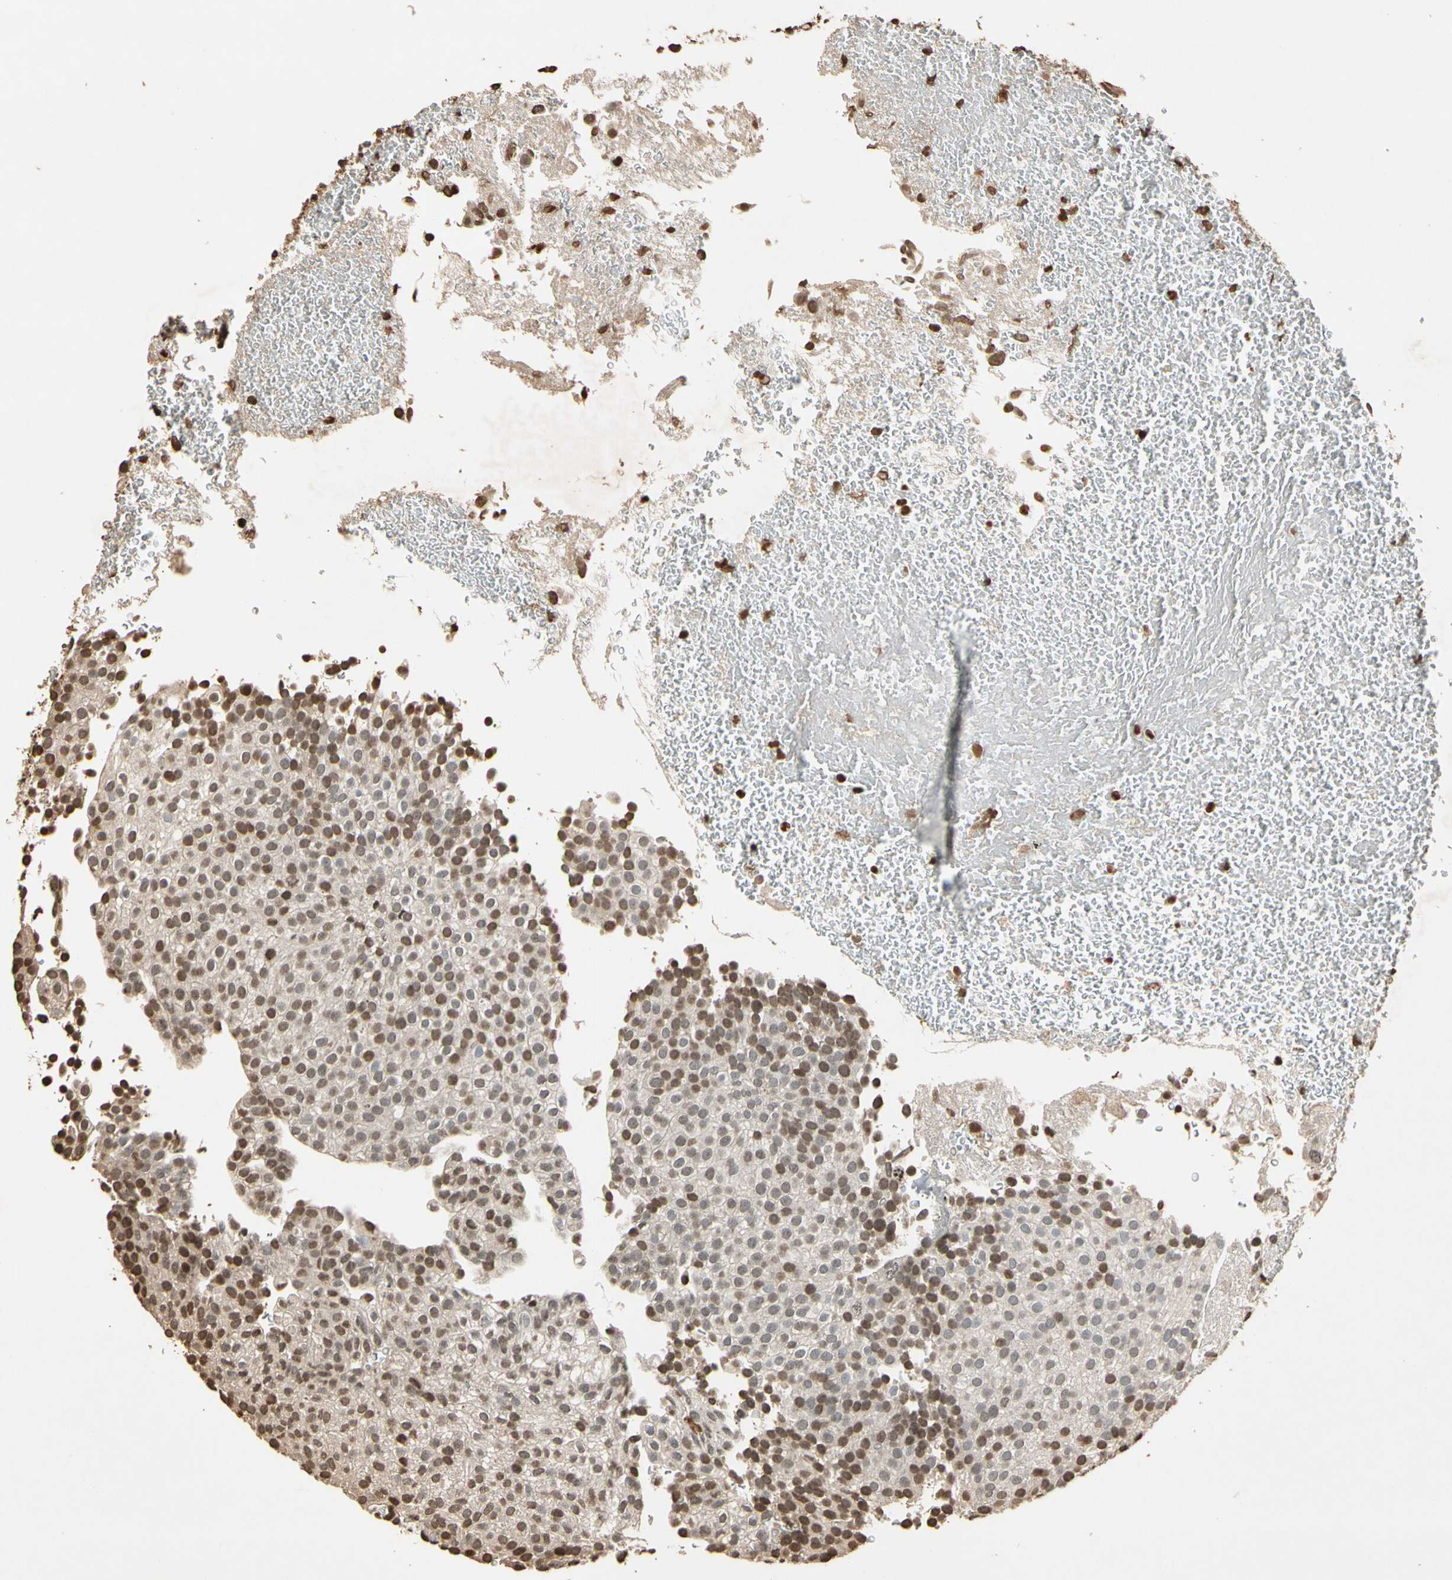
{"staining": {"intensity": "weak", "quantity": "25%-75%", "location": "cytoplasmic/membranous,nuclear"}, "tissue": "urothelial cancer", "cell_type": "Tumor cells", "image_type": "cancer", "snomed": [{"axis": "morphology", "description": "Urothelial carcinoma, Low grade"}, {"axis": "topography", "description": "Urinary bladder"}], "caption": "This image shows urothelial cancer stained with immunohistochemistry to label a protein in brown. The cytoplasmic/membranous and nuclear of tumor cells show weak positivity for the protein. Nuclei are counter-stained blue.", "gene": "TOP1", "patient": {"sex": "male", "age": 78}}